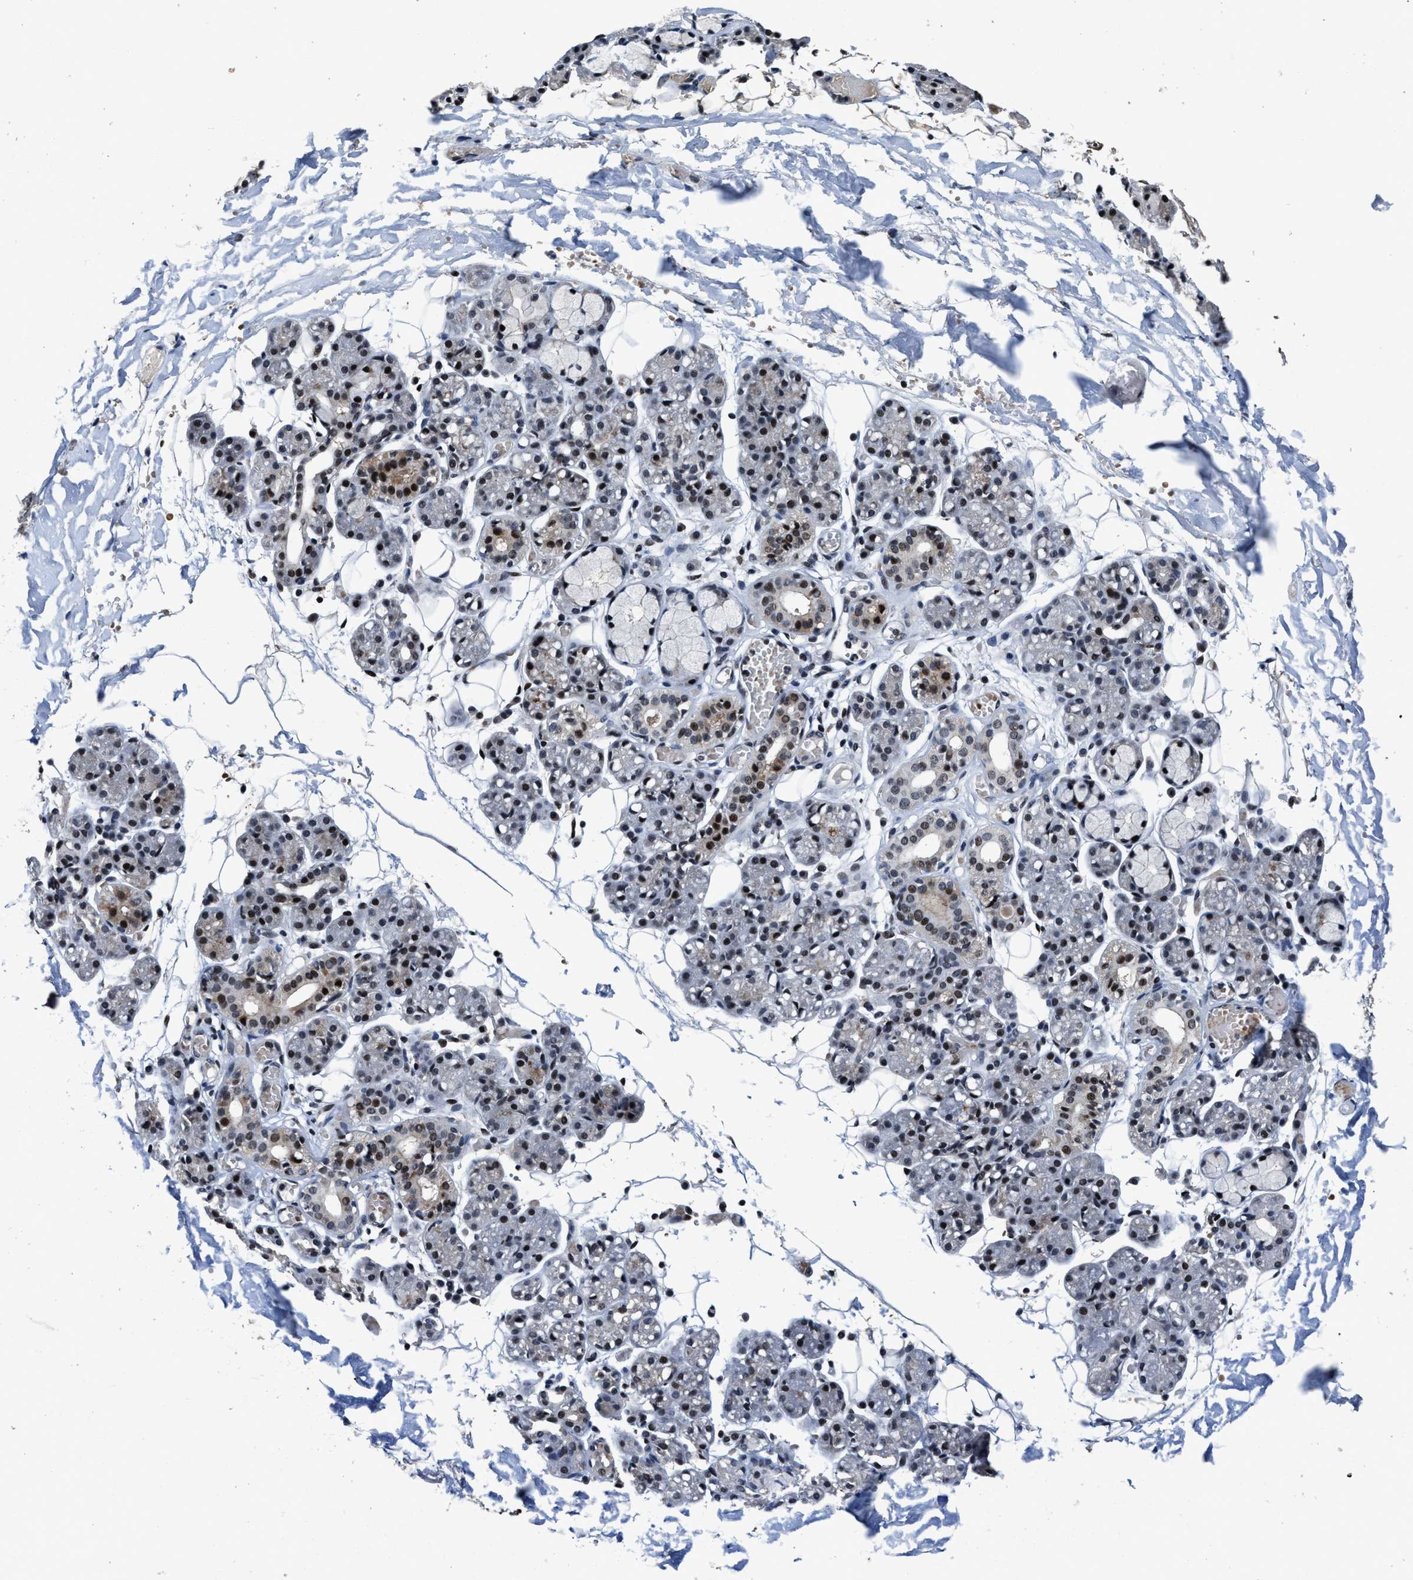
{"staining": {"intensity": "strong", "quantity": "25%-75%", "location": "nuclear"}, "tissue": "salivary gland", "cell_type": "Glandular cells", "image_type": "normal", "snomed": [{"axis": "morphology", "description": "Normal tissue, NOS"}, {"axis": "topography", "description": "Salivary gland"}], "caption": "A high amount of strong nuclear positivity is appreciated in about 25%-75% of glandular cells in unremarkable salivary gland. The protein is shown in brown color, while the nuclei are stained blue.", "gene": "ZNF233", "patient": {"sex": "male", "age": 63}}